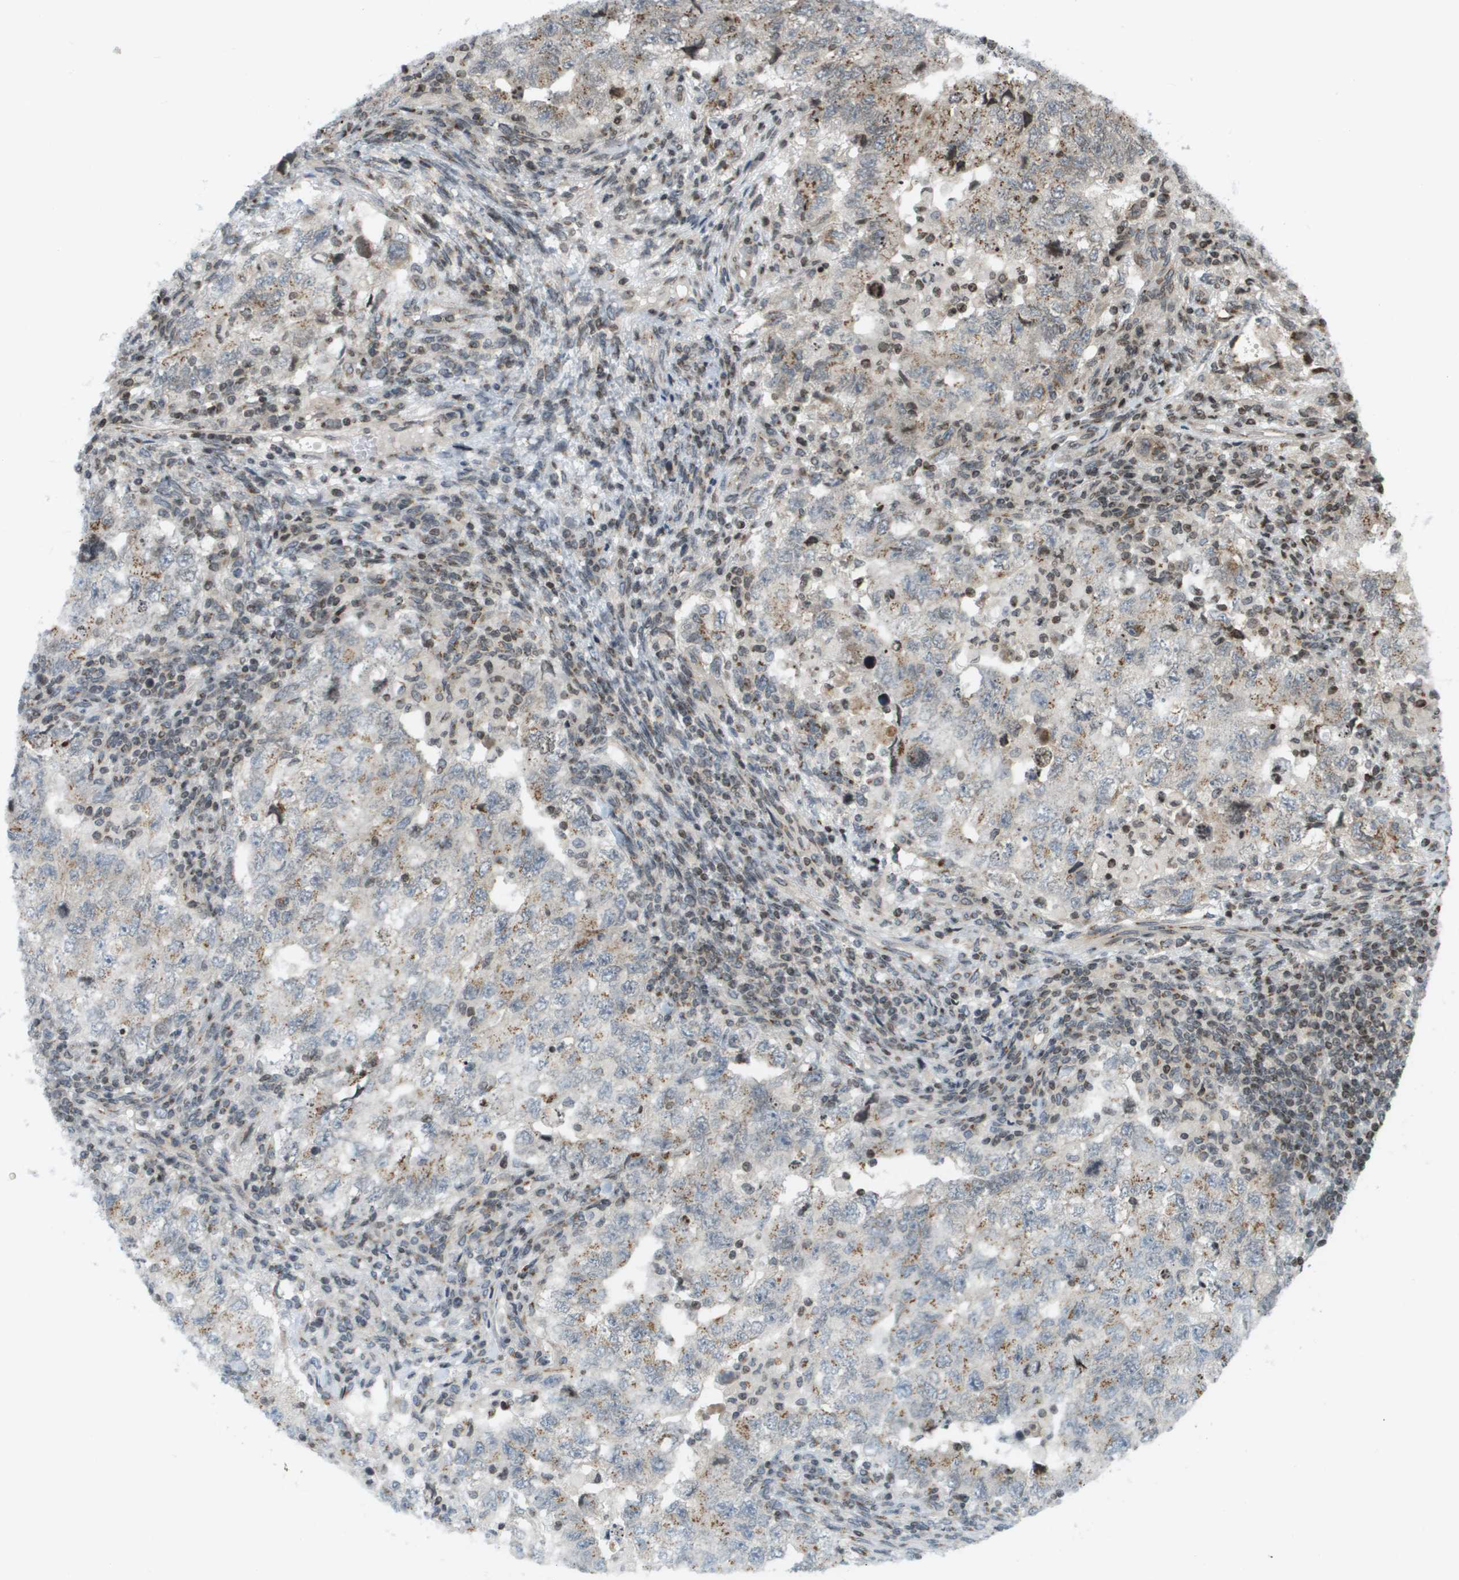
{"staining": {"intensity": "moderate", "quantity": "25%-75%", "location": "cytoplasmic/membranous"}, "tissue": "testis cancer", "cell_type": "Tumor cells", "image_type": "cancer", "snomed": [{"axis": "morphology", "description": "Carcinoma, Embryonal, NOS"}, {"axis": "topography", "description": "Testis"}], "caption": "A photomicrograph showing moderate cytoplasmic/membranous positivity in approximately 25%-75% of tumor cells in testis embryonal carcinoma, as visualized by brown immunohistochemical staining.", "gene": "EVC", "patient": {"sex": "male", "age": 36}}